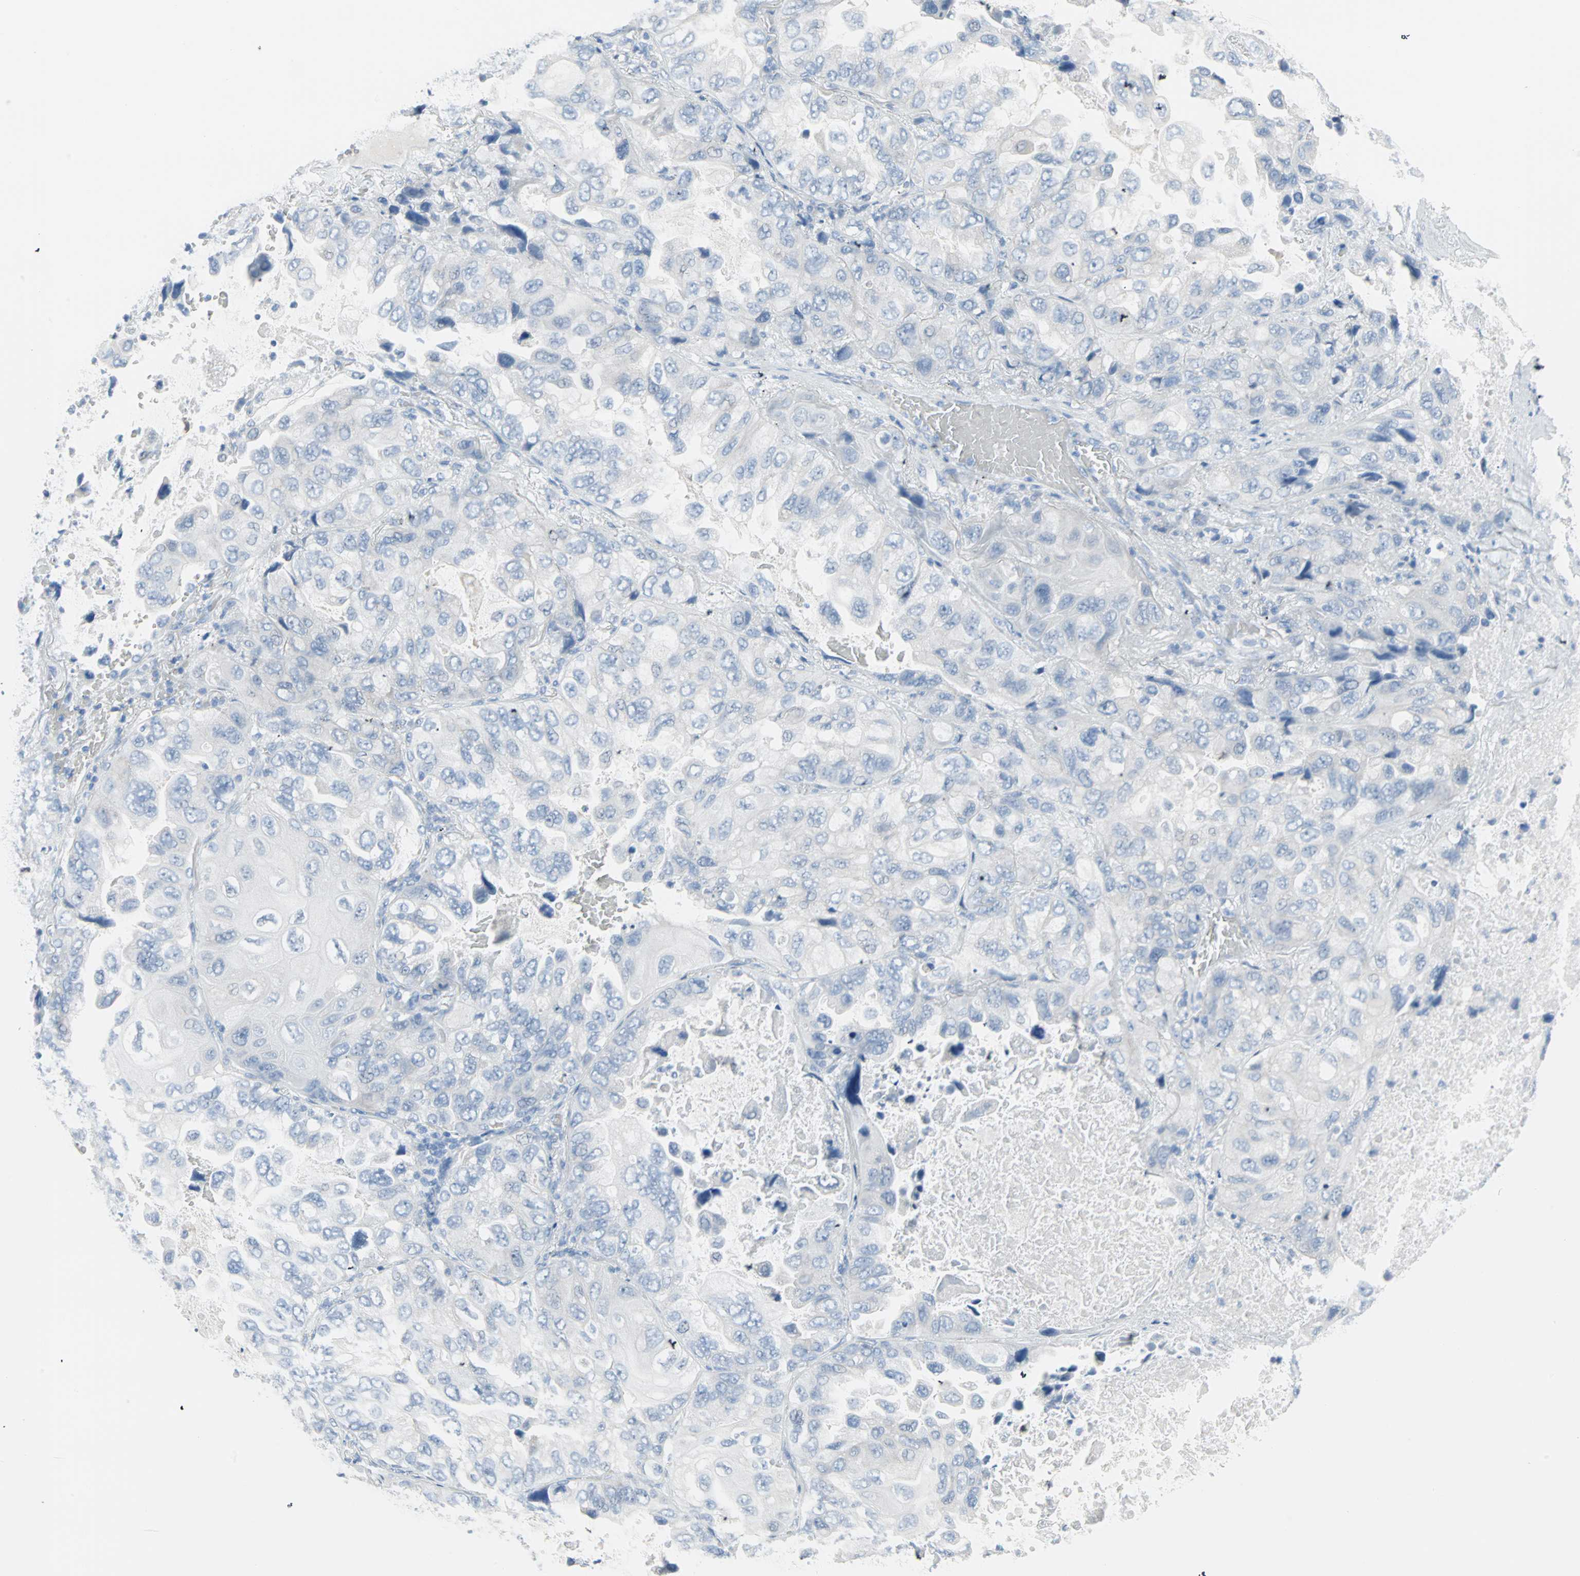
{"staining": {"intensity": "negative", "quantity": "none", "location": "none"}, "tissue": "lung cancer", "cell_type": "Tumor cells", "image_type": "cancer", "snomed": [{"axis": "morphology", "description": "Squamous cell carcinoma, NOS"}, {"axis": "topography", "description": "Lung"}], "caption": "High power microscopy histopathology image of an immunohistochemistry image of lung cancer (squamous cell carcinoma), revealing no significant staining in tumor cells.", "gene": "STX1A", "patient": {"sex": "female", "age": 73}}